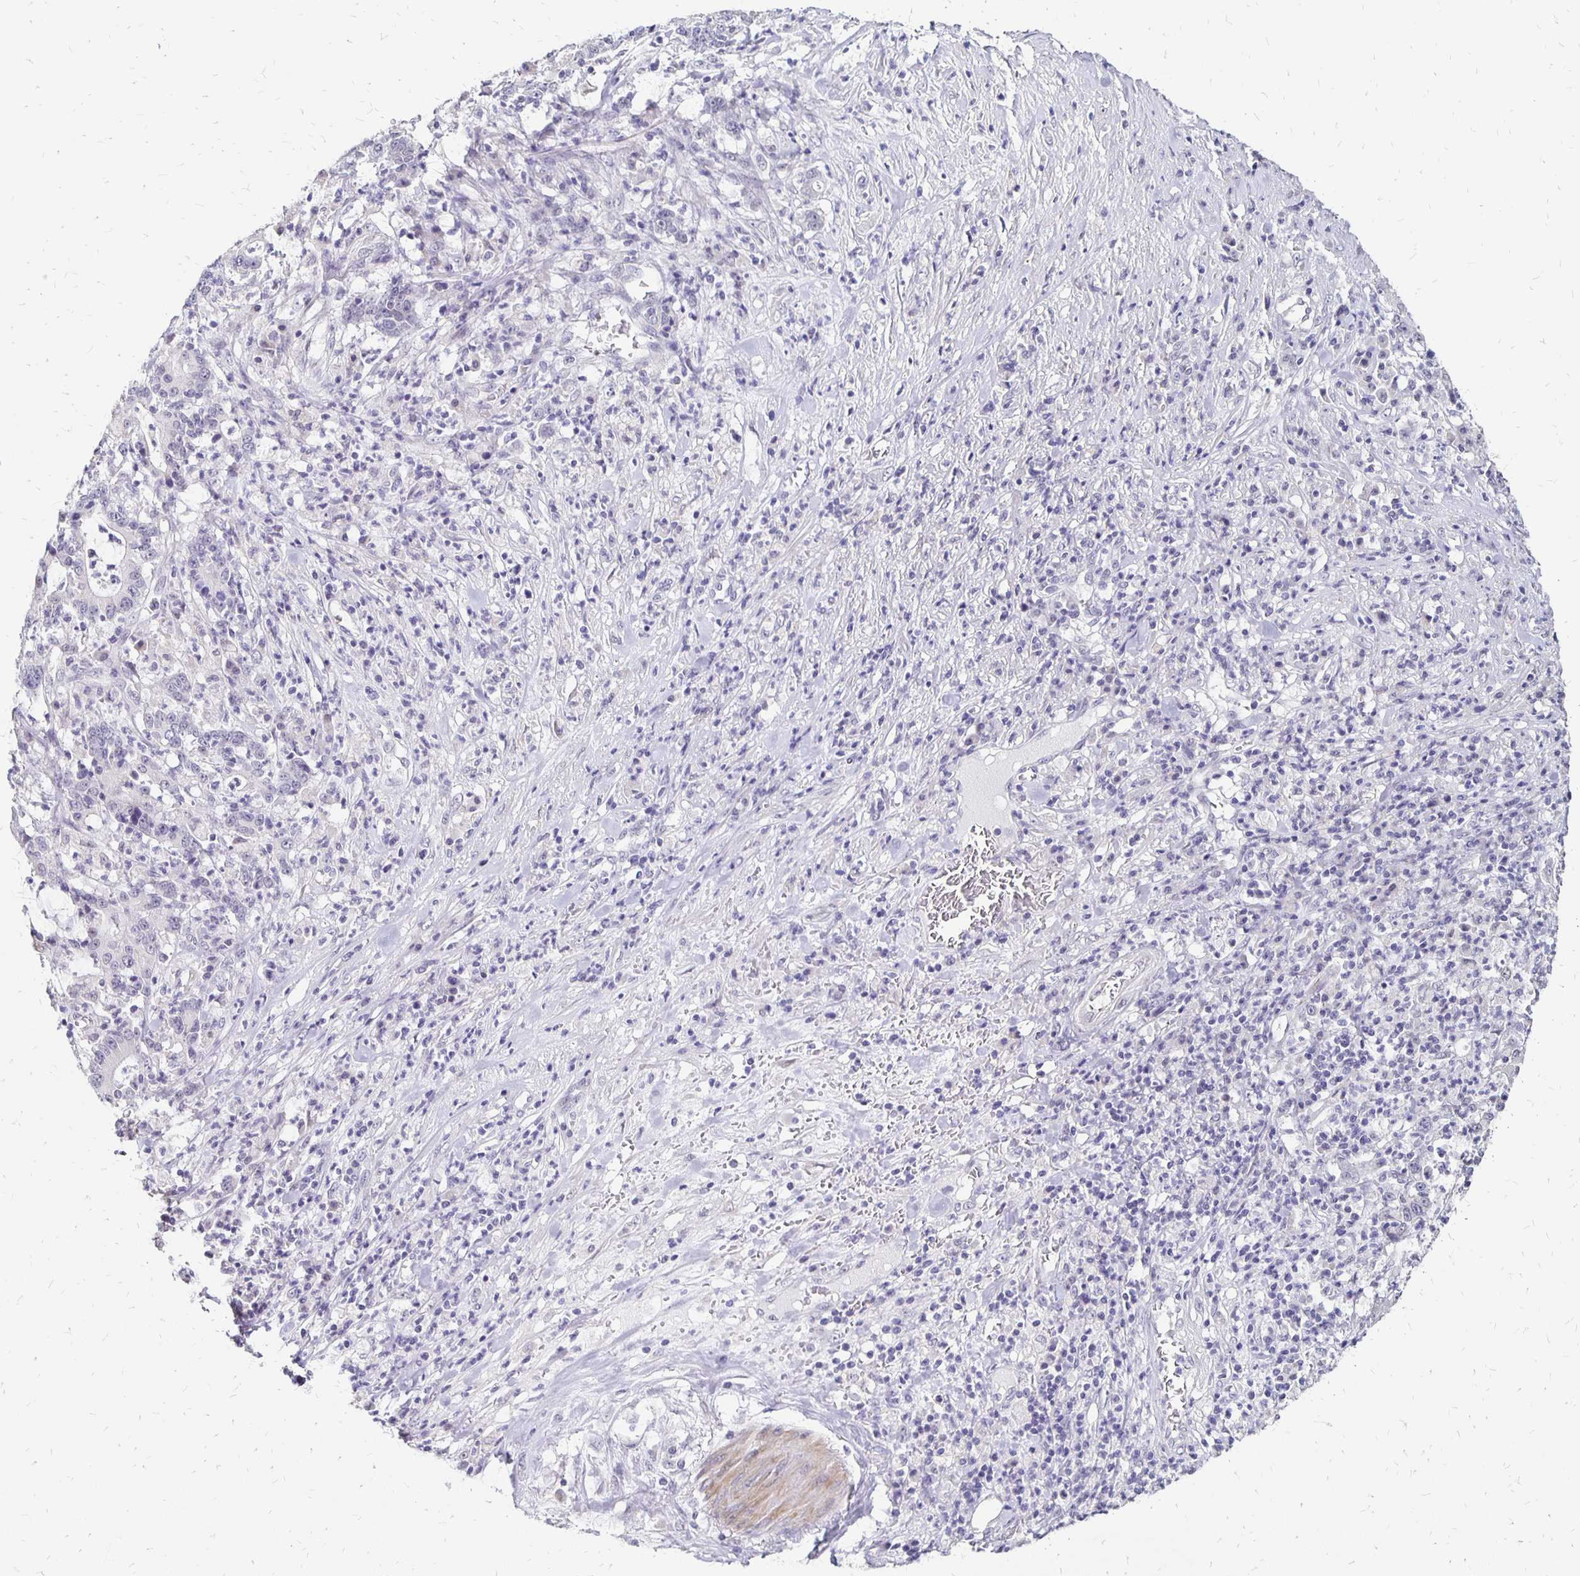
{"staining": {"intensity": "negative", "quantity": "none", "location": "none"}, "tissue": "stomach cancer", "cell_type": "Tumor cells", "image_type": "cancer", "snomed": [{"axis": "morphology", "description": "Adenocarcinoma, NOS"}, {"axis": "topography", "description": "Stomach, upper"}], "caption": "The immunohistochemistry photomicrograph has no significant staining in tumor cells of stomach cancer tissue.", "gene": "ATOSB", "patient": {"sex": "male", "age": 68}}